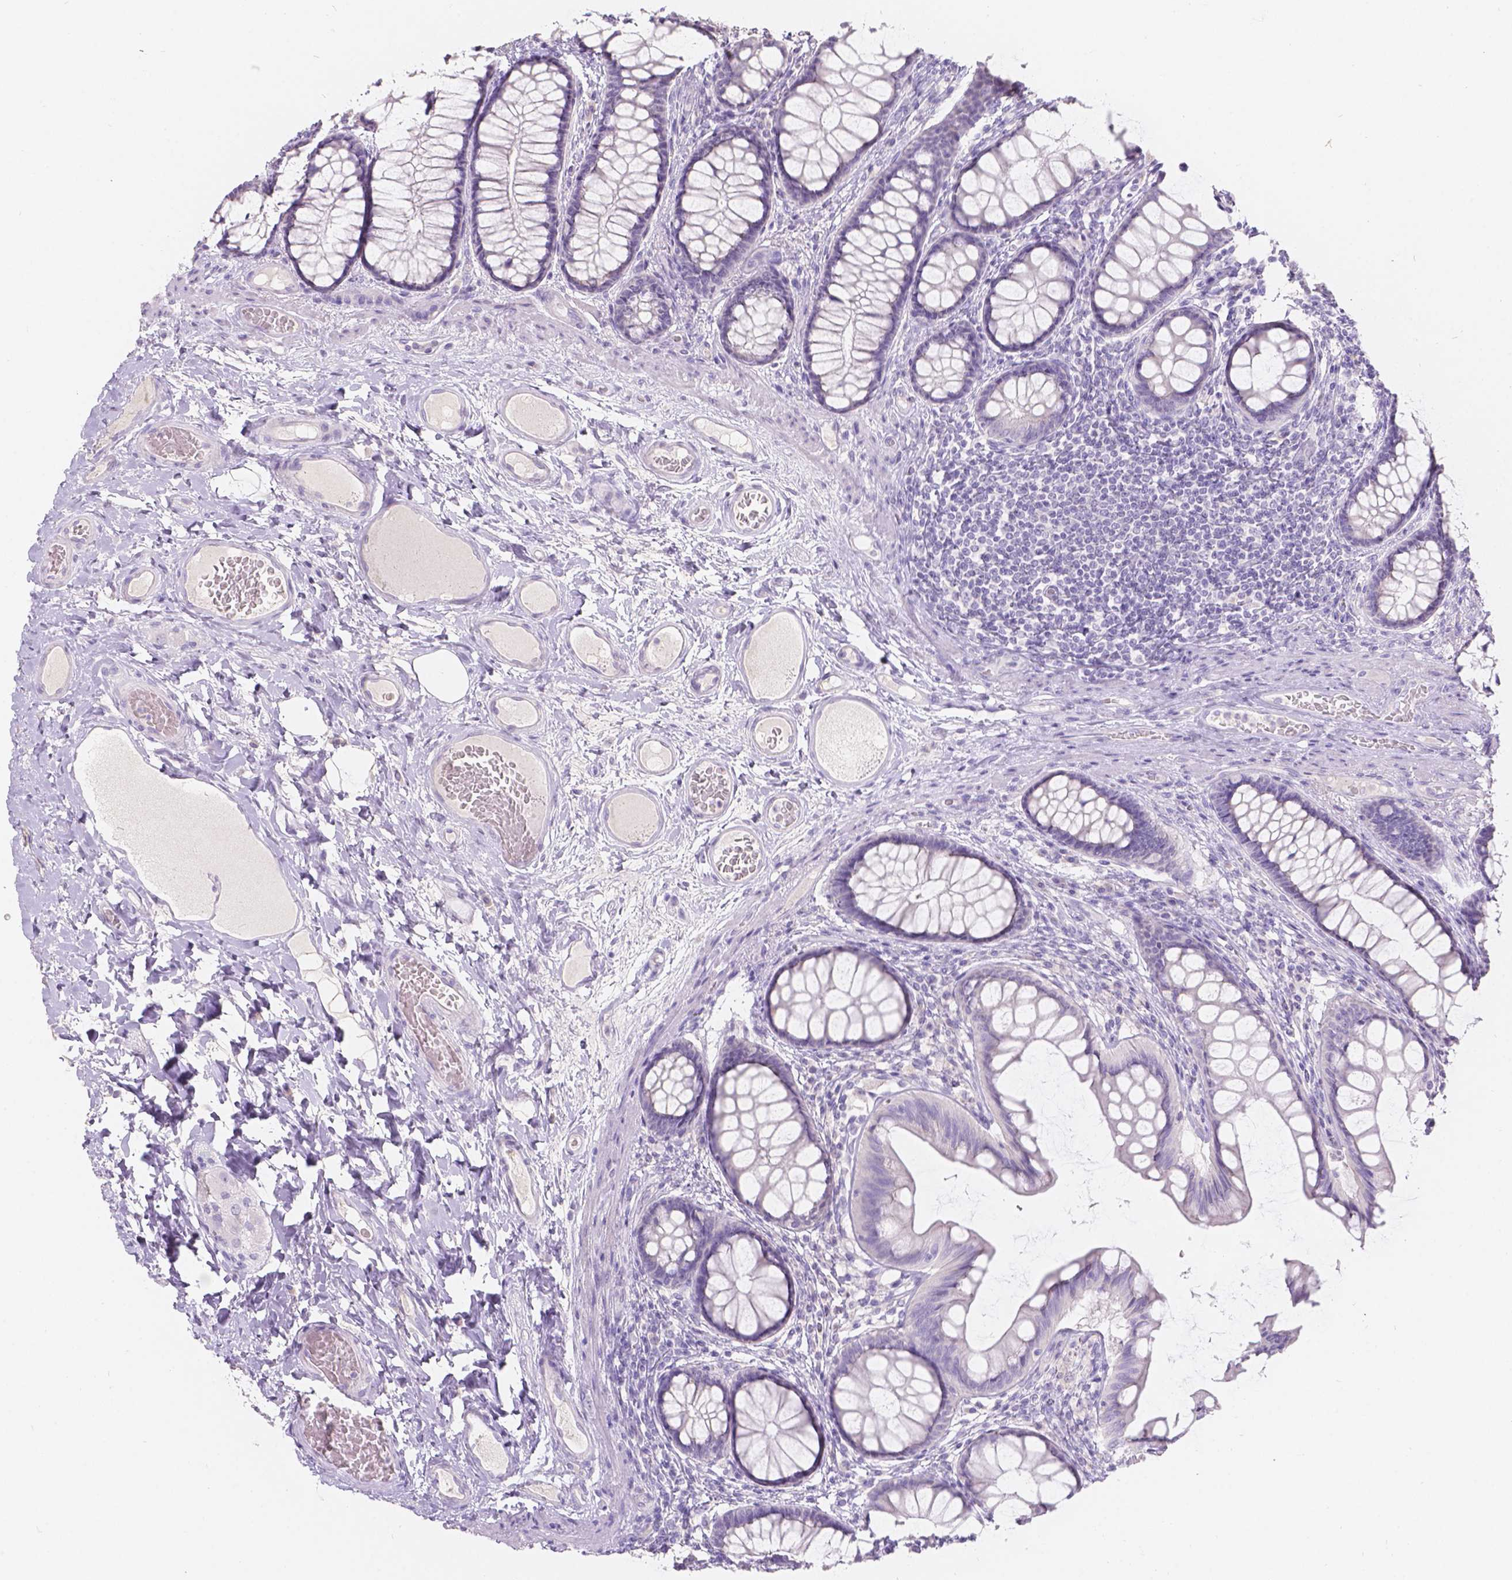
{"staining": {"intensity": "negative", "quantity": "none", "location": "none"}, "tissue": "colon", "cell_type": "Endothelial cells", "image_type": "normal", "snomed": [{"axis": "morphology", "description": "Normal tissue, NOS"}, {"axis": "topography", "description": "Colon"}], "caption": "The immunohistochemistry micrograph has no significant expression in endothelial cells of colon.", "gene": "HTN3", "patient": {"sex": "female", "age": 65}}